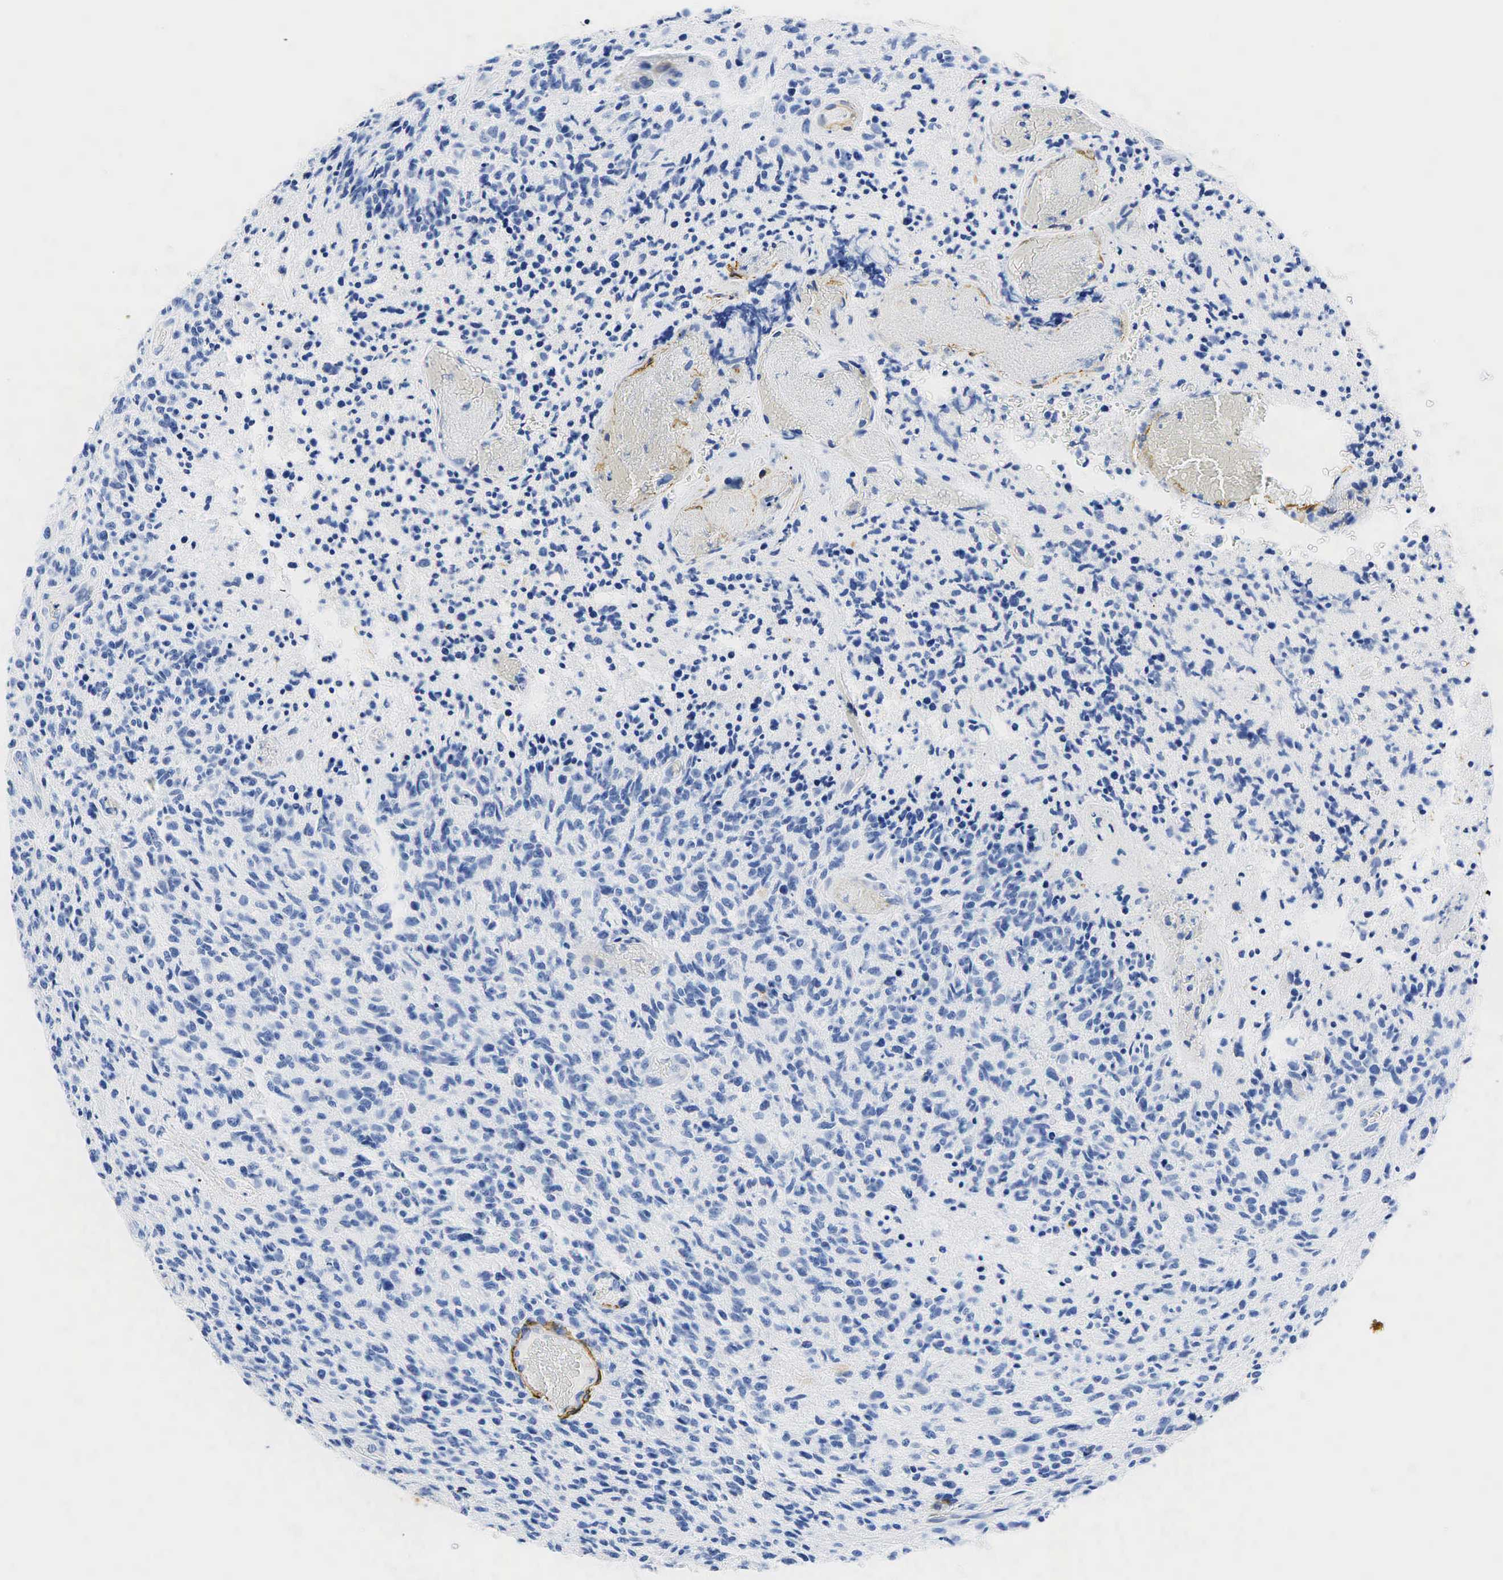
{"staining": {"intensity": "negative", "quantity": "none", "location": "none"}, "tissue": "glioma", "cell_type": "Tumor cells", "image_type": "cancer", "snomed": [{"axis": "morphology", "description": "Glioma, malignant, High grade"}, {"axis": "topography", "description": "Brain"}], "caption": "This image is of malignant high-grade glioma stained with immunohistochemistry to label a protein in brown with the nuclei are counter-stained blue. There is no staining in tumor cells.", "gene": "ACTA1", "patient": {"sex": "male", "age": 36}}